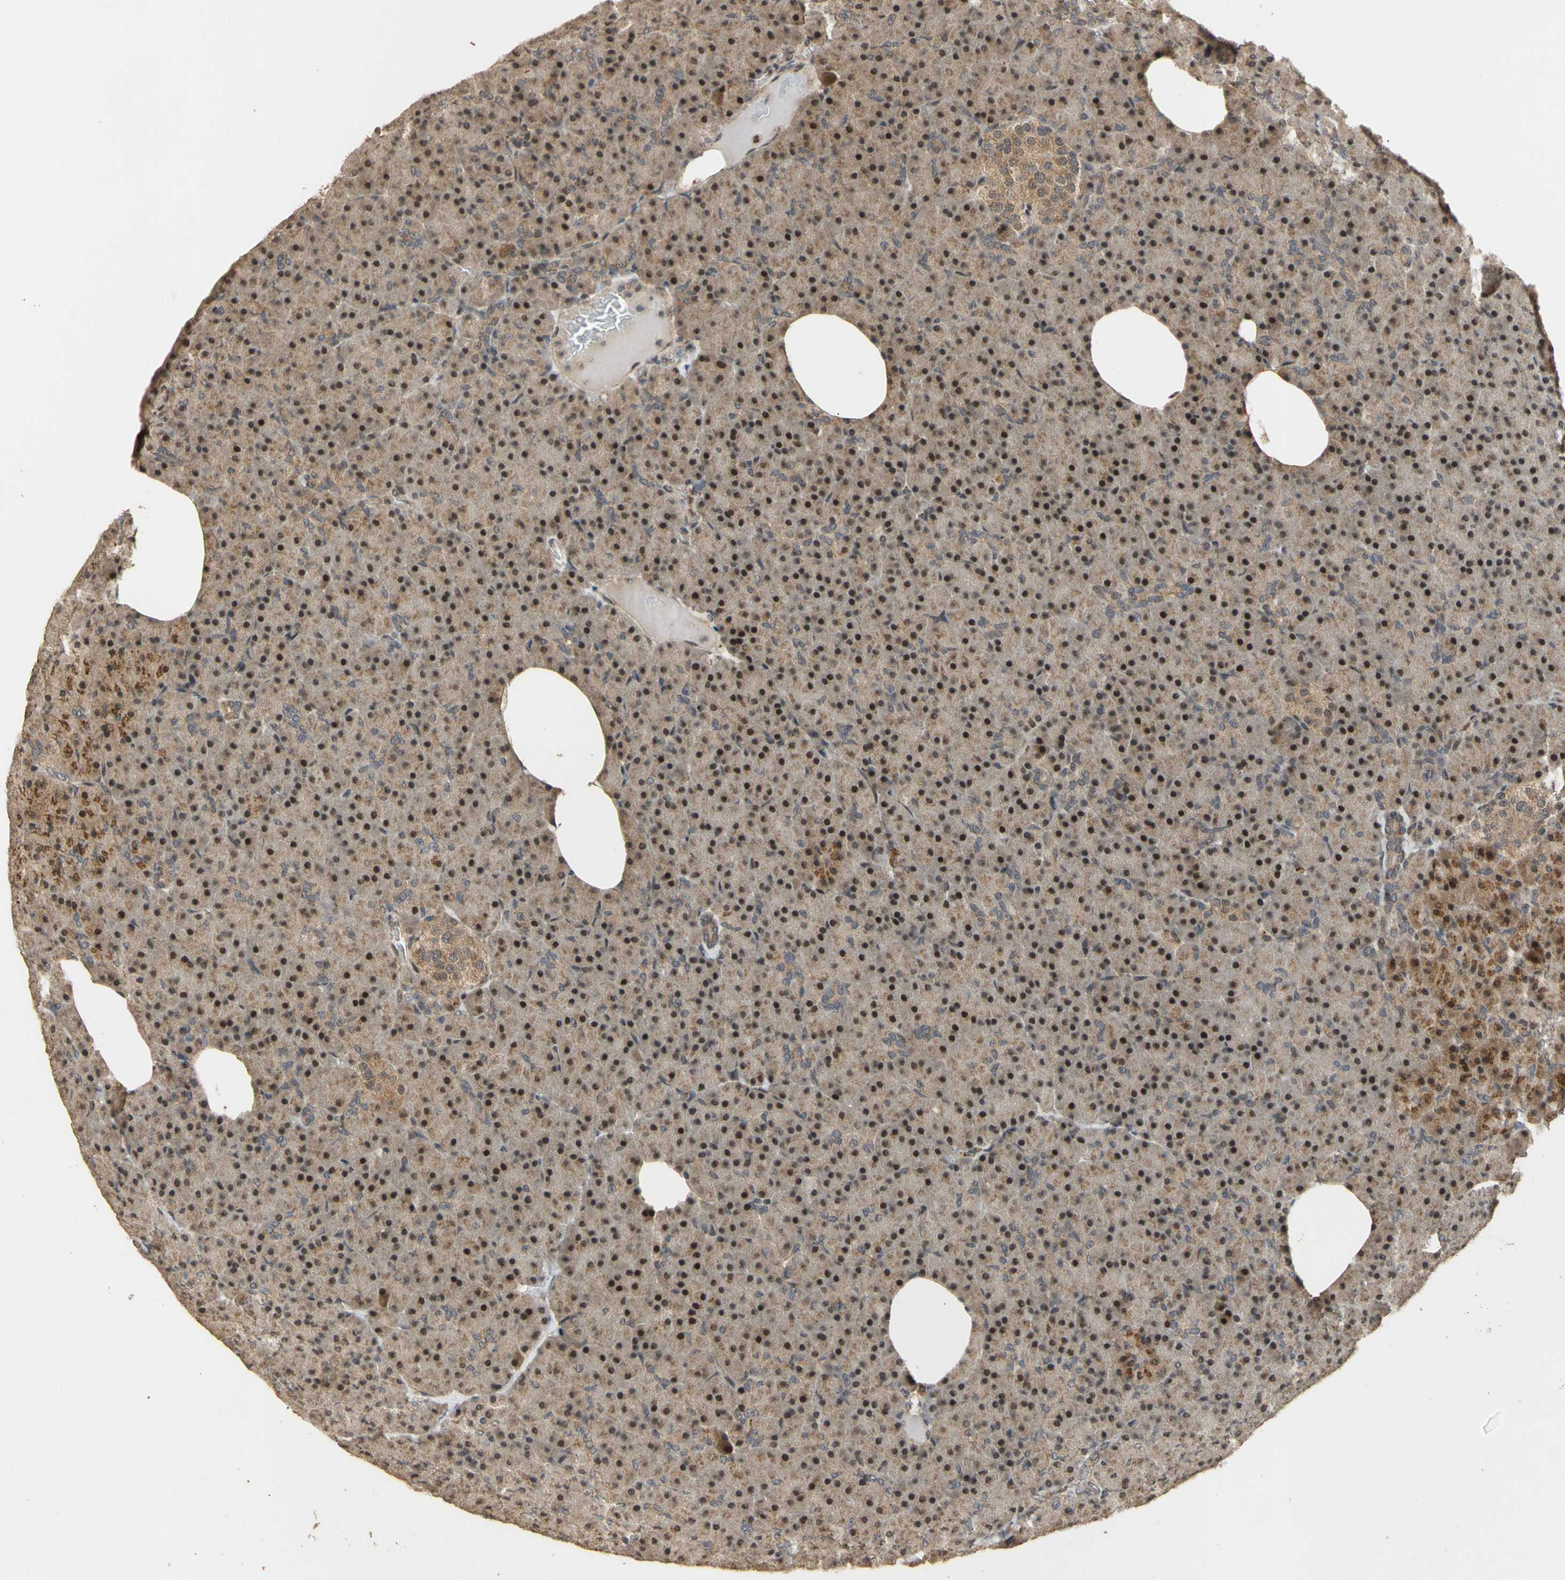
{"staining": {"intensity": "strong", "quantity": ">75%", "location": "cytoplasmic/membranous,nuclear"}, "tissue": "pancreas", "cell_type": "Exocrine glandular cells", "image_type": "normal", "snomed": [{"axis": "morphology", "description": "Normal tissue, NOS"}, {"axis": "topography", "description": "Pancreas"}], "caption": "Immunohistochemistry image of unremarkable pancreas: pancreas stained using IHC displays high levels of strong protein expression localized specifically in the cytoplasmic/membranous,nuclear of exocrine glandular cells, appearing as a cytoplasmic/membranous,nuclear brown color.", "gene": "GTF2E2", "patient": {"sex": "female", "age": 35}}